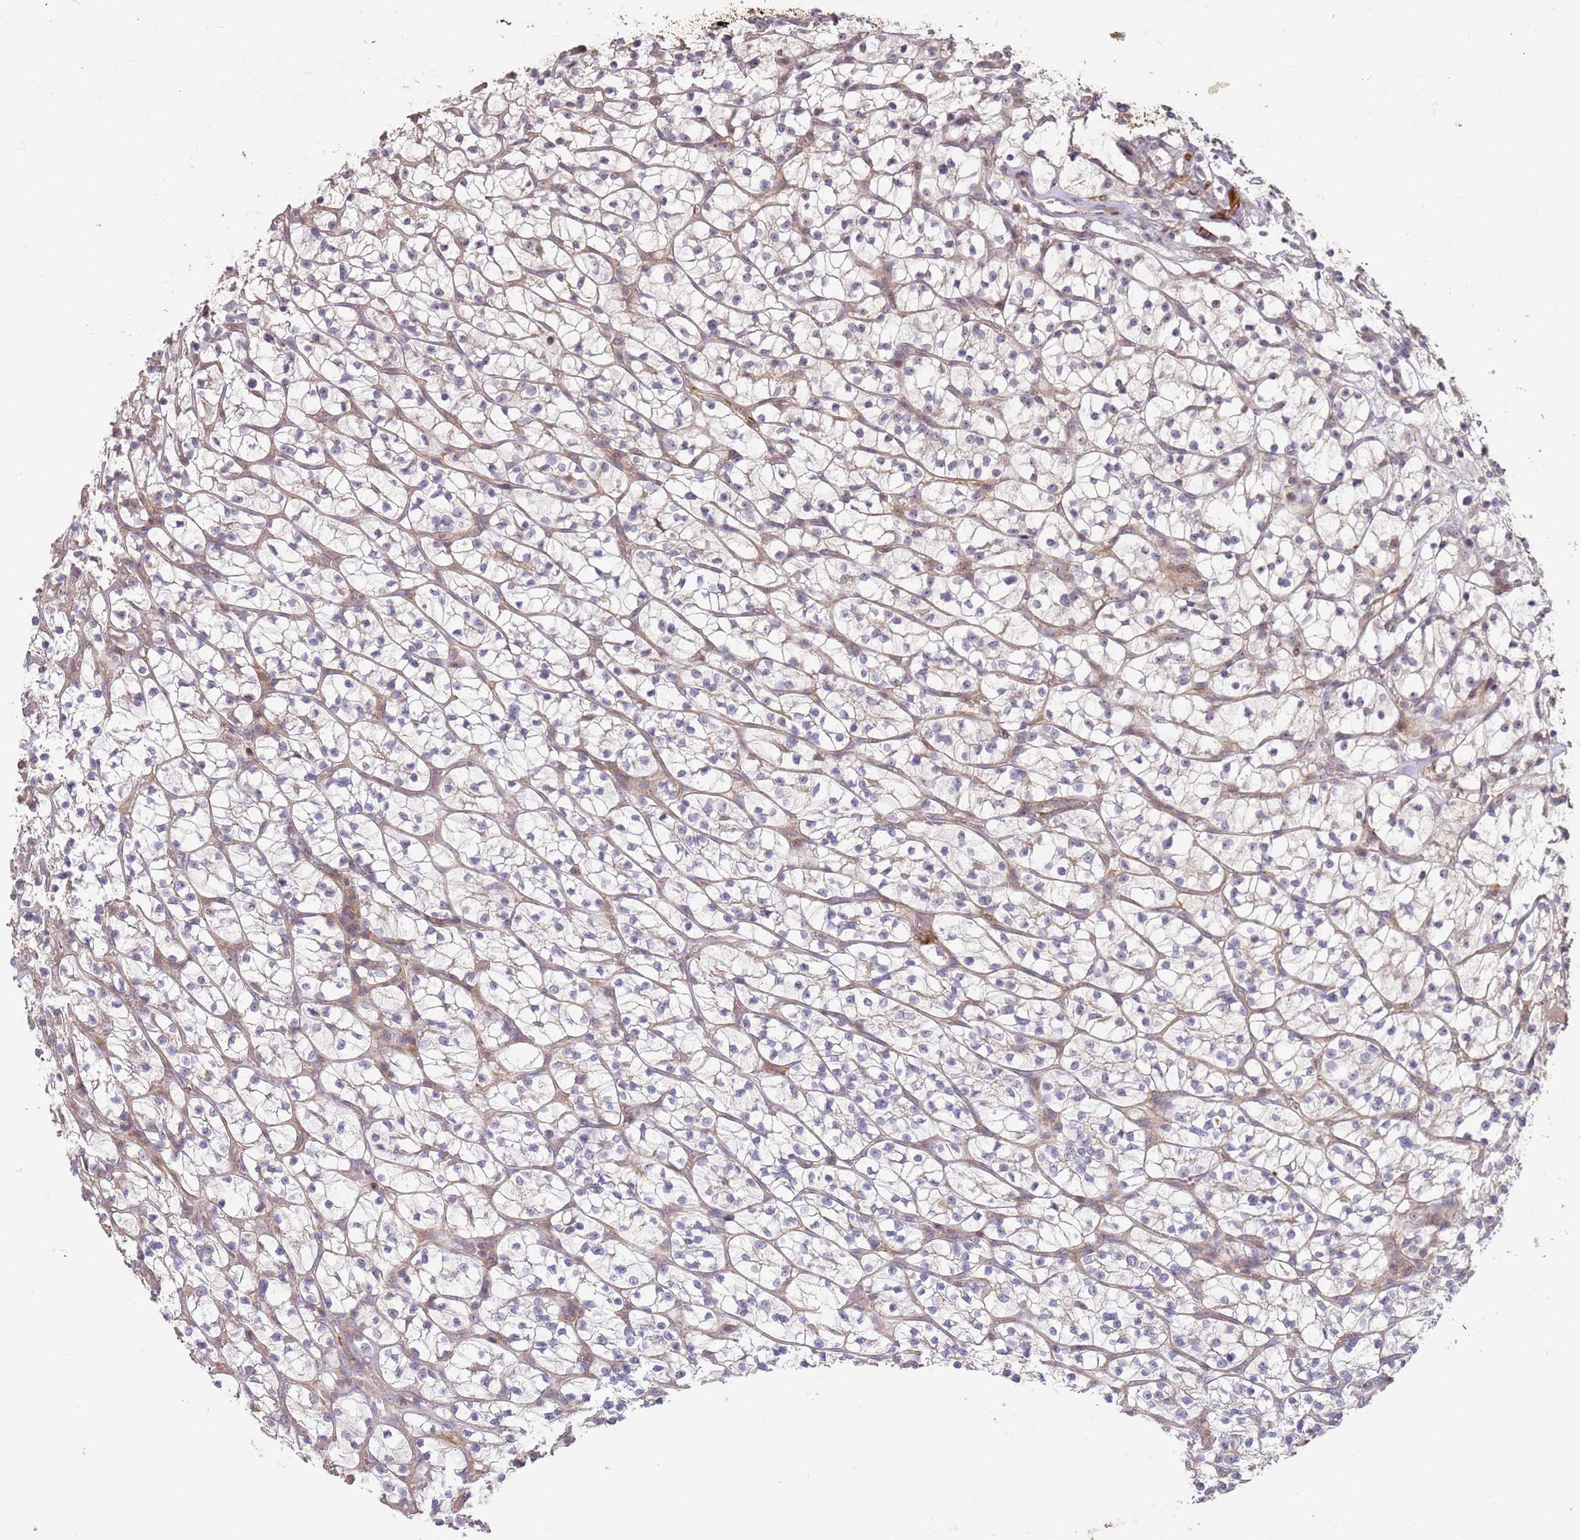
{"staining": {"intensity": "negative", "quantity": "none", "location": "none"}, "tissue": "renal cancer", "cell_type": "Tumor cells", "image_type": "cancer", "snomed": [{"axis": "morphology", "description": "Adenocarcinoma, NOS"}, {"axis": "topography", "description": "Kidney"}], "caption": "Renal cancer was stained to show a protein in brown. There is no significant positivity in tumor cells. The staining is performed using DAB brown chromogen with nuclei counter-stained in using hematoxylin.", "gene": "ADTRP", "patient": {"sex": "female", "age": 64}}